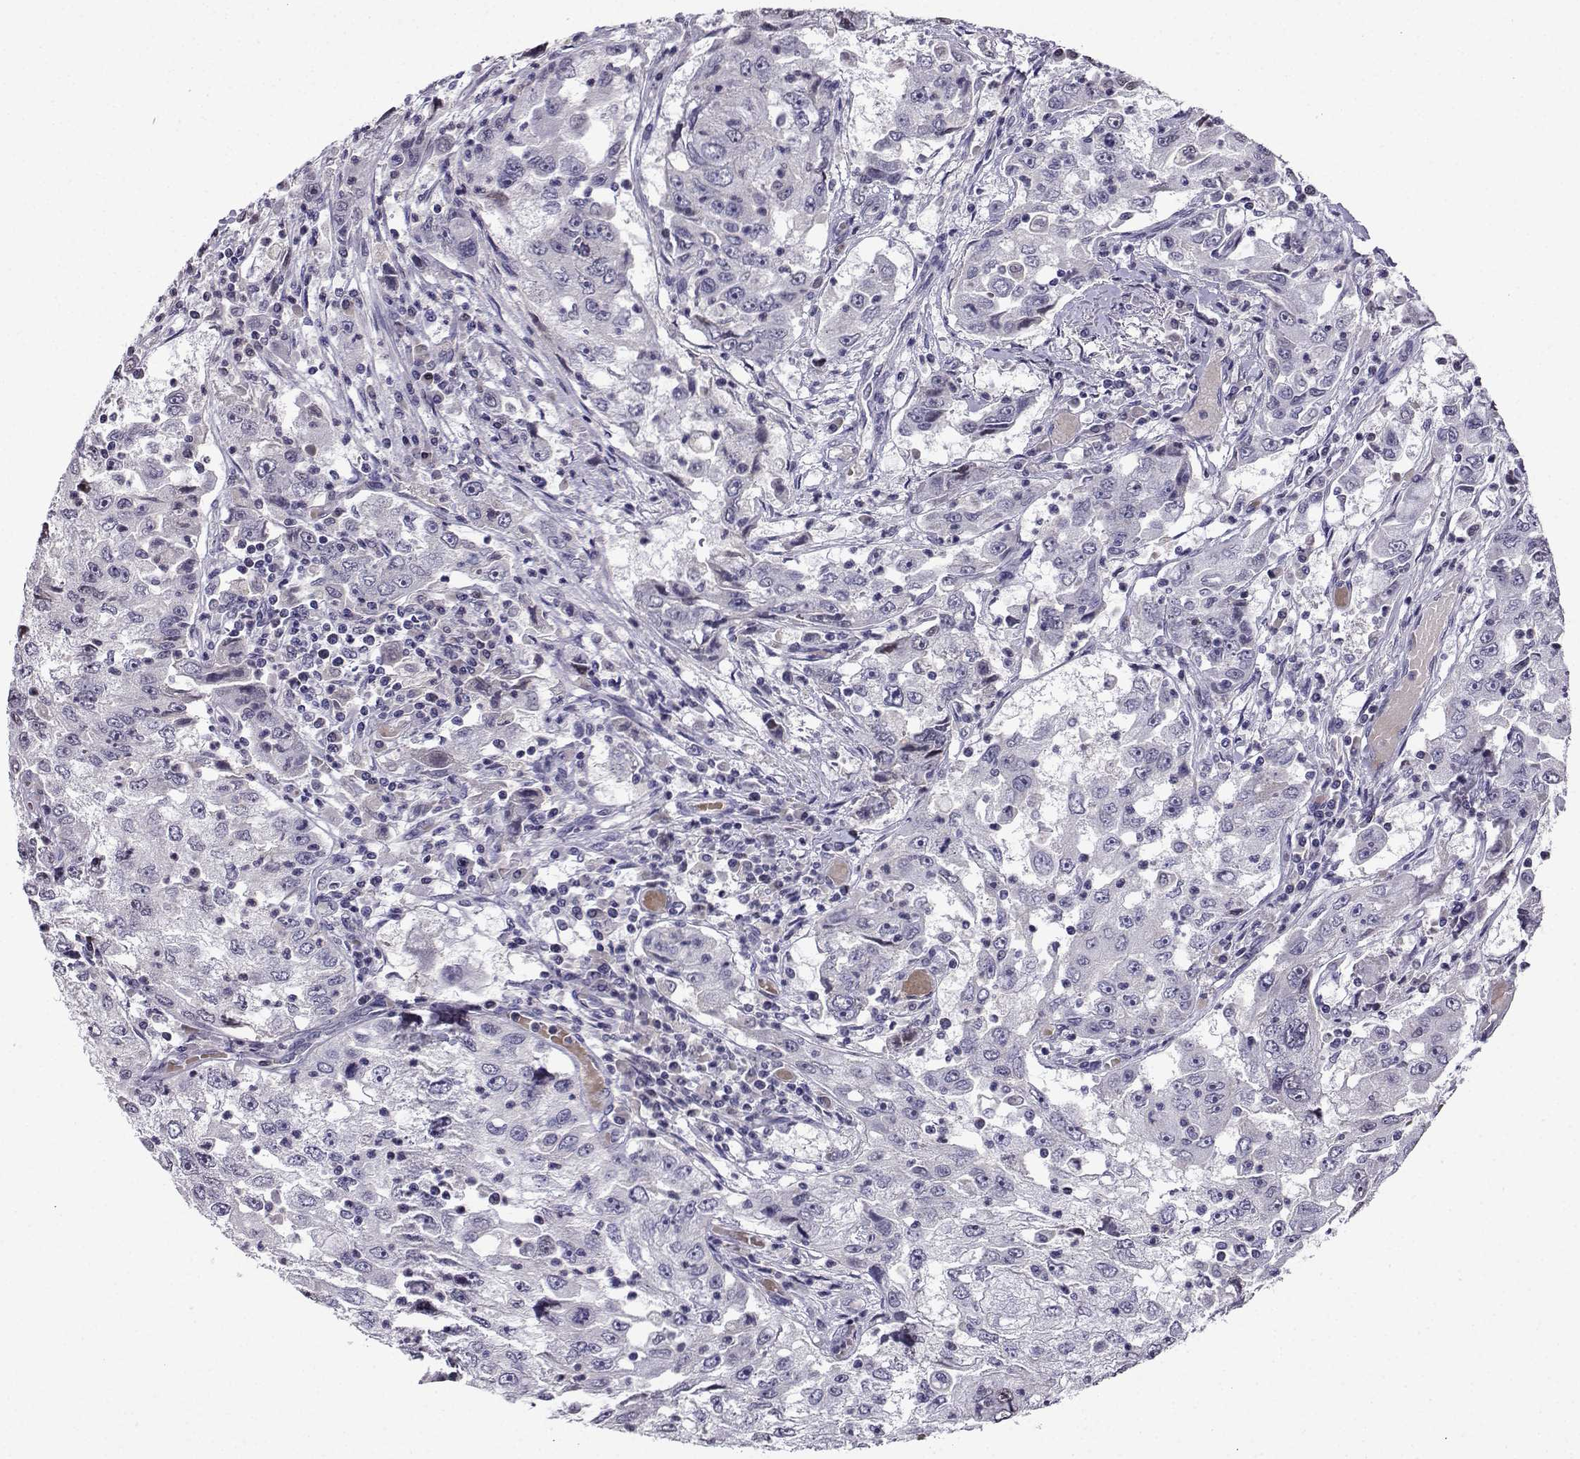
{"staining": {"intensity": "negative", "quantity": "none", "location": "none"}, "tissue": "cervical cancer", "cell_type": "Tumor cells", "image_type": "cancer", "snomed": [{"axis": "morphology", "description": "Squamous cell carcinoma, NOS"}, {"axis": "topography", "description": "Cervix"}], "caption": "The IHC micrograph has no significant positivity in tumor cells of cervical cancer tissue. (IHC, brightfield microscopy, high magnification).", "gene": "LRFN2", "patient": {"sex": "female", "age": 36}}